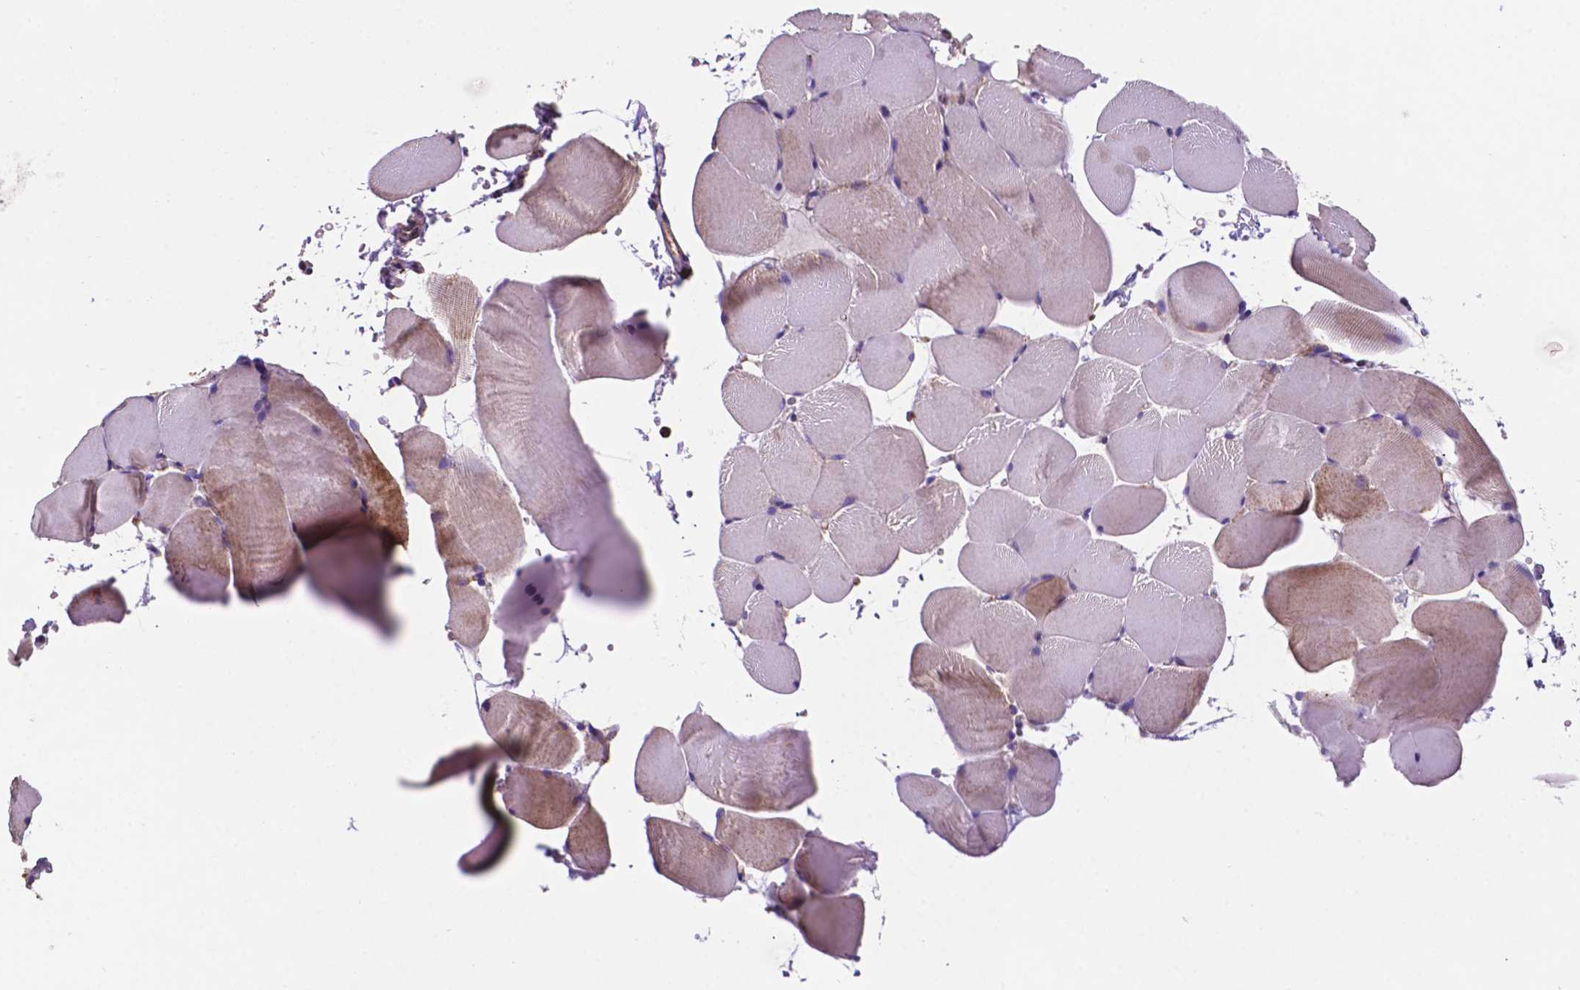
{"staining": {"intensity": "moderate", "quantity": "<25%", "location": "cytoplasmic/membranous"}, "tissue": "skeletal muscle", "cell_type": "Myocytes", "image_type": "normal", "snomed": [{"axis": "morphology", "description": "Normal tissue, NOS"}, {"axis": "topography", "description": "Skeletal muscle"}], "caption": "Moderate cytoplasmic/membranous positivity for a protein is seen in approximately <25% of myocytes of normal skeletal muscle using immunohistochemistry.", "gene": "HSPD1", "patient": {"sex": "female", "age": 37}}